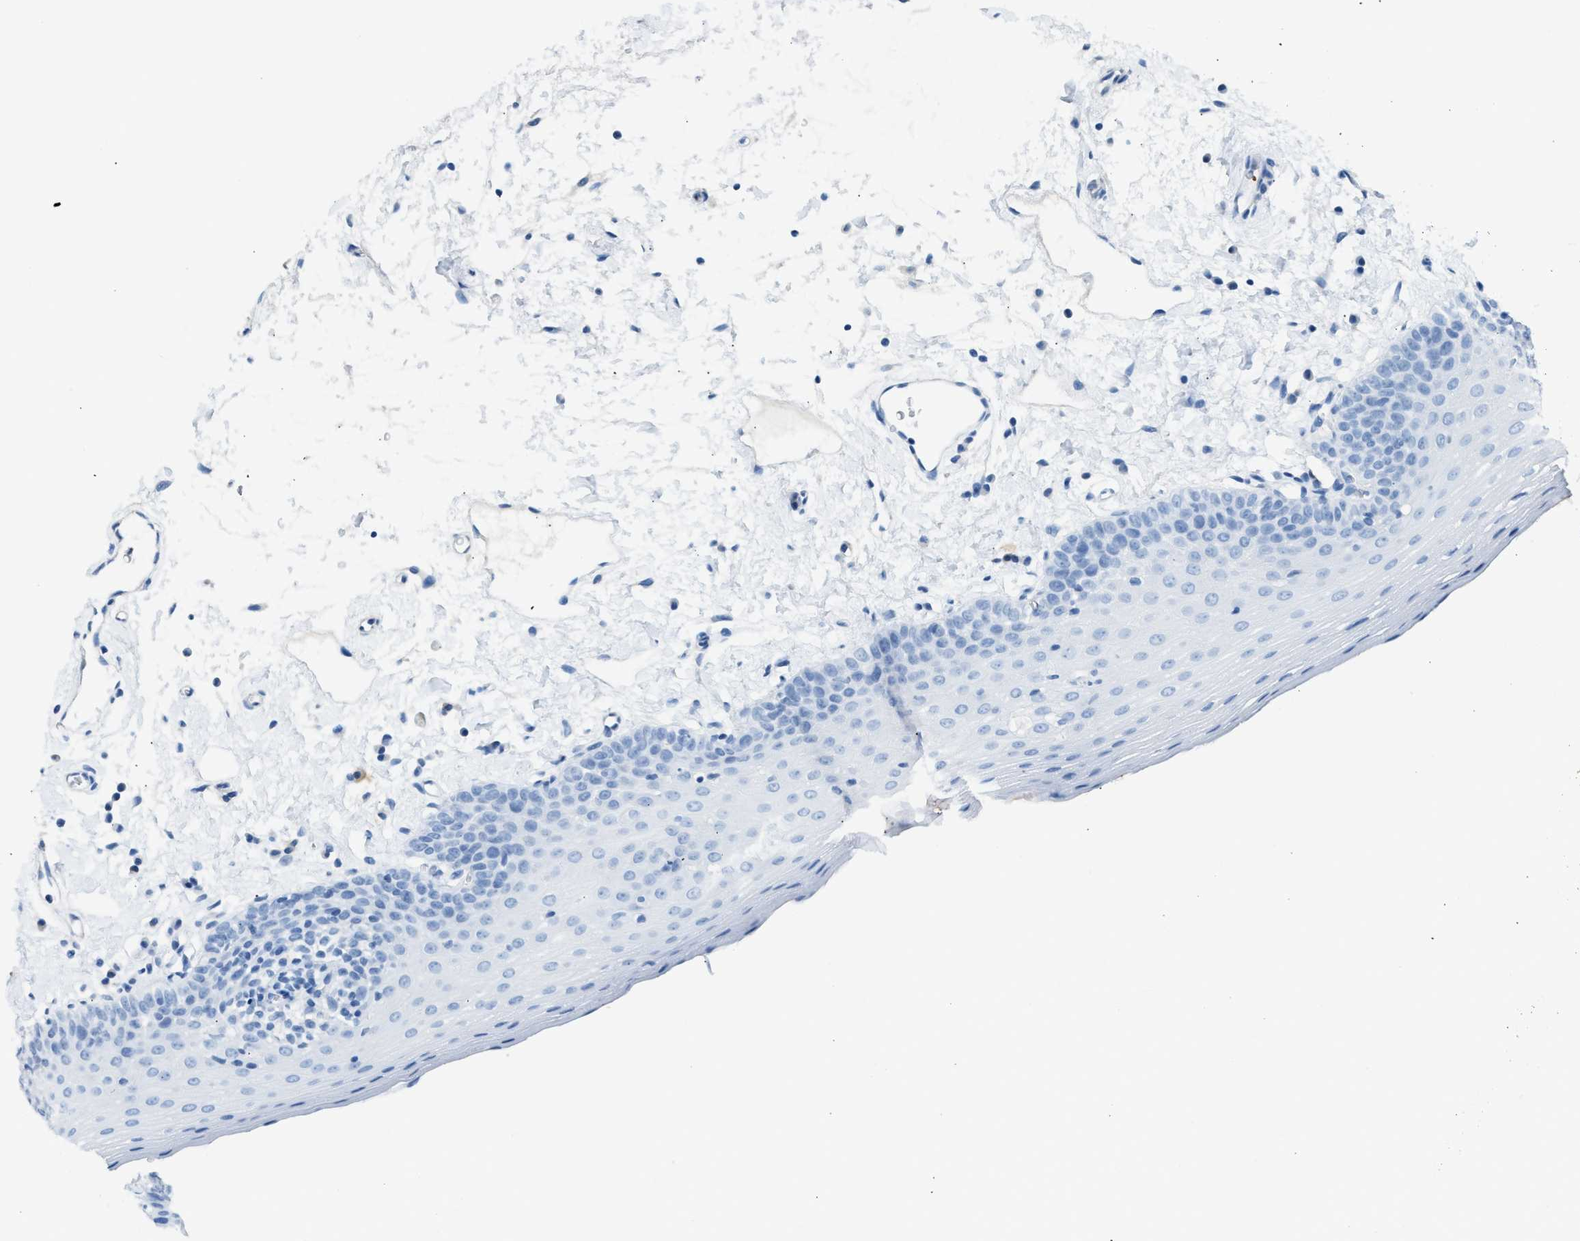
{"staining": {"intensity": "negative", "quantity": "none", "location": "none"}, "tissue": "oral mucosa", "cell_type": "Squamous epithelial cells", "image_type": "normal", "snomed": [{"axis": "morphology", "description": "Normal tissue, NOS"}, {"axis": "topography", "description": "Oral tissue"}], "caption": "High magnification brightfield microscopy of normal oral mucosa stained with DAB (3,3'-diaminobenzidine) (brown) and counterstained with hematoxylin (blue): squamous epithelial cells show no significant positivity. Brightfield microscopy of IHC stained with DAB (3,3'-diaminobenzidine) (brown) and hematoxylin (blue), captured at high magnification.", "gene": "FAIM2", "patient": {"sex": "male", "age": 66}}